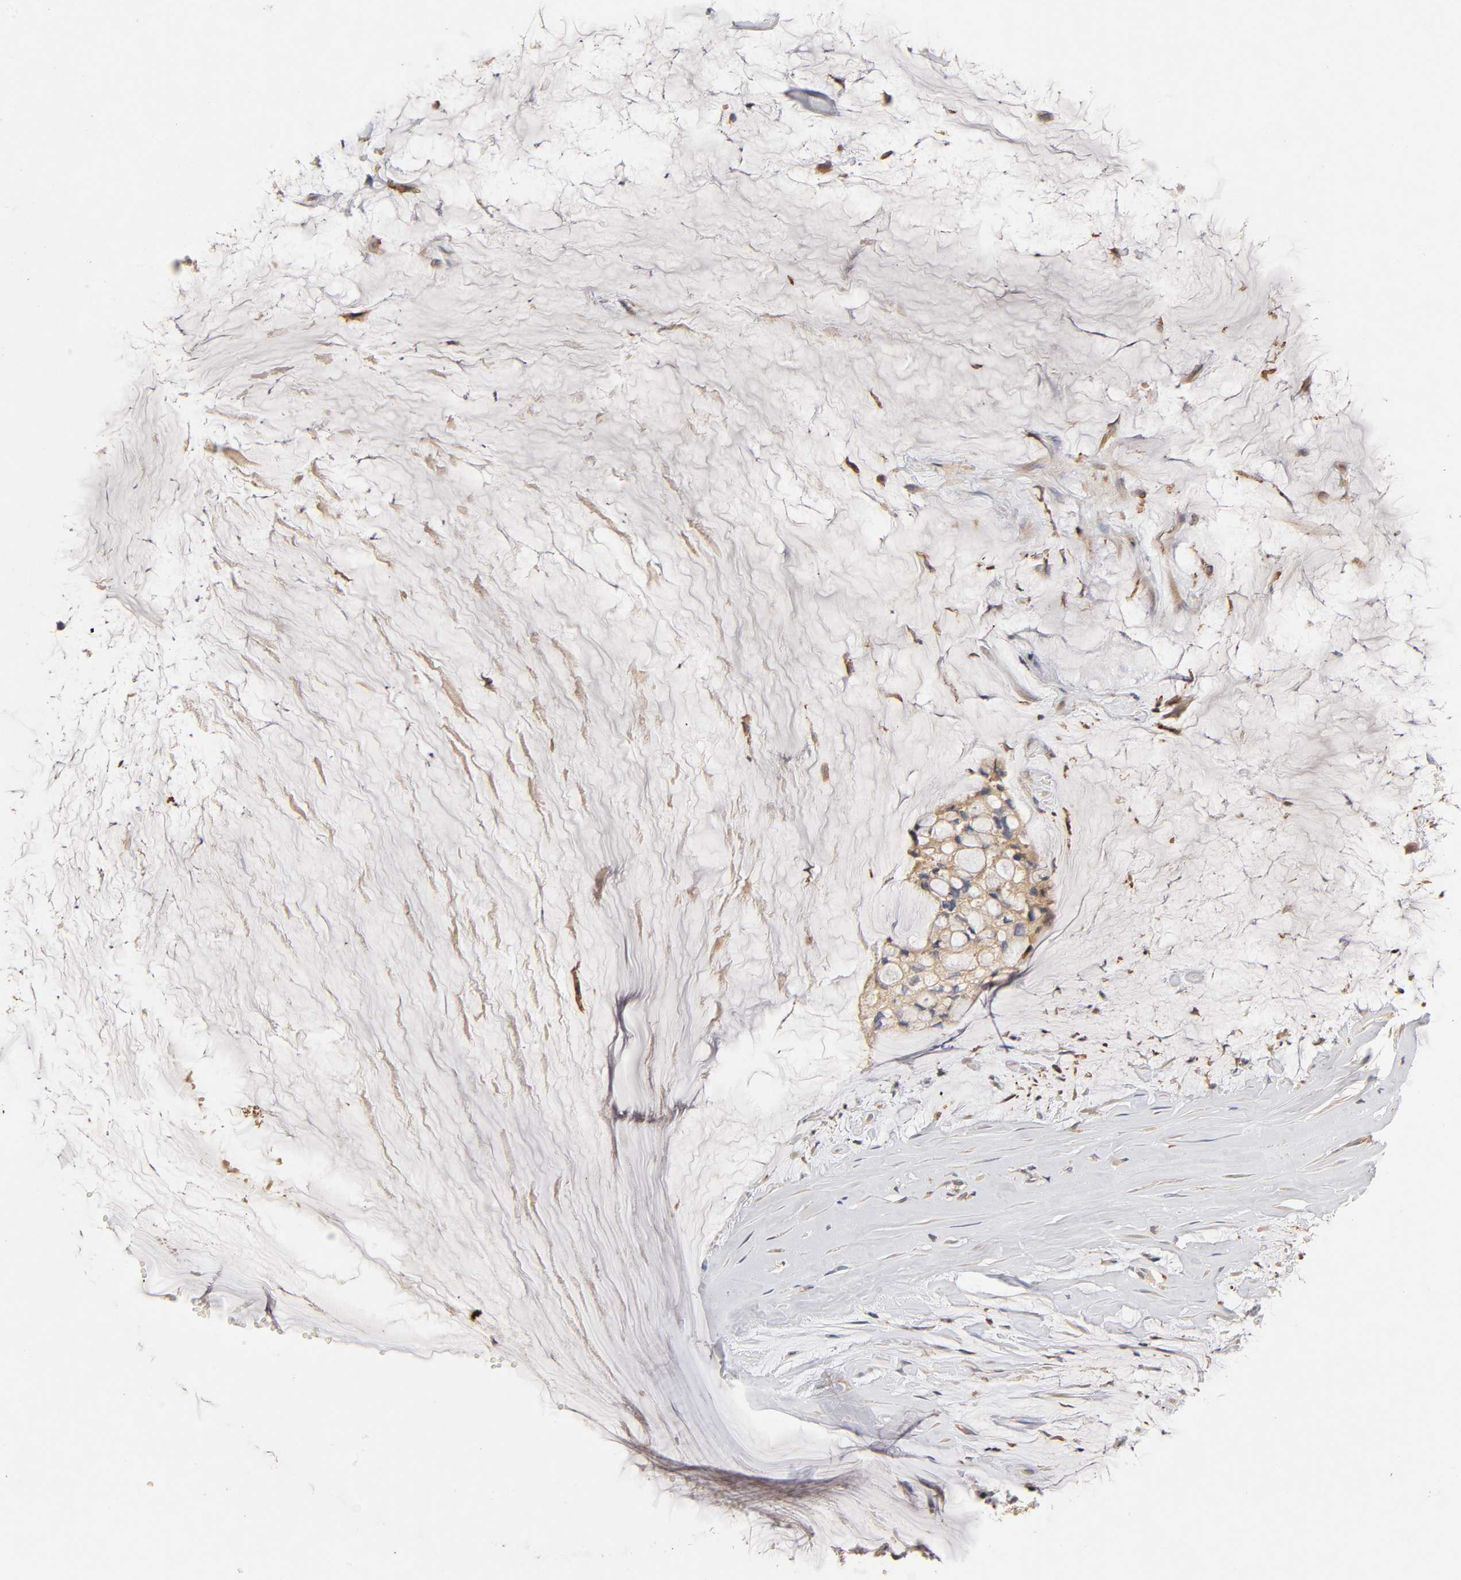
{"staining": {"intensity": "weak", "quantity": ">75%", "location": "cytoplasmic/membranous"}, "tissue": "ovarian cancer", "cell_type": "Tumor cells", "image_type": "cancer", "snomed": [{"axis": "morphology", "description": "Cystadenocarcinoma, mucinous, NOS"}, {"axis": "topography", "description": "Ovary"}], "caption": "A photomicrograph of ovarian mucinous cystadenocarcinoma stained for a protein exhibits weak cytoplasmic/membranous brown staining in tumor cells.", "gene": "RHOA", "patient": {"sex": "female", "age": 39}}